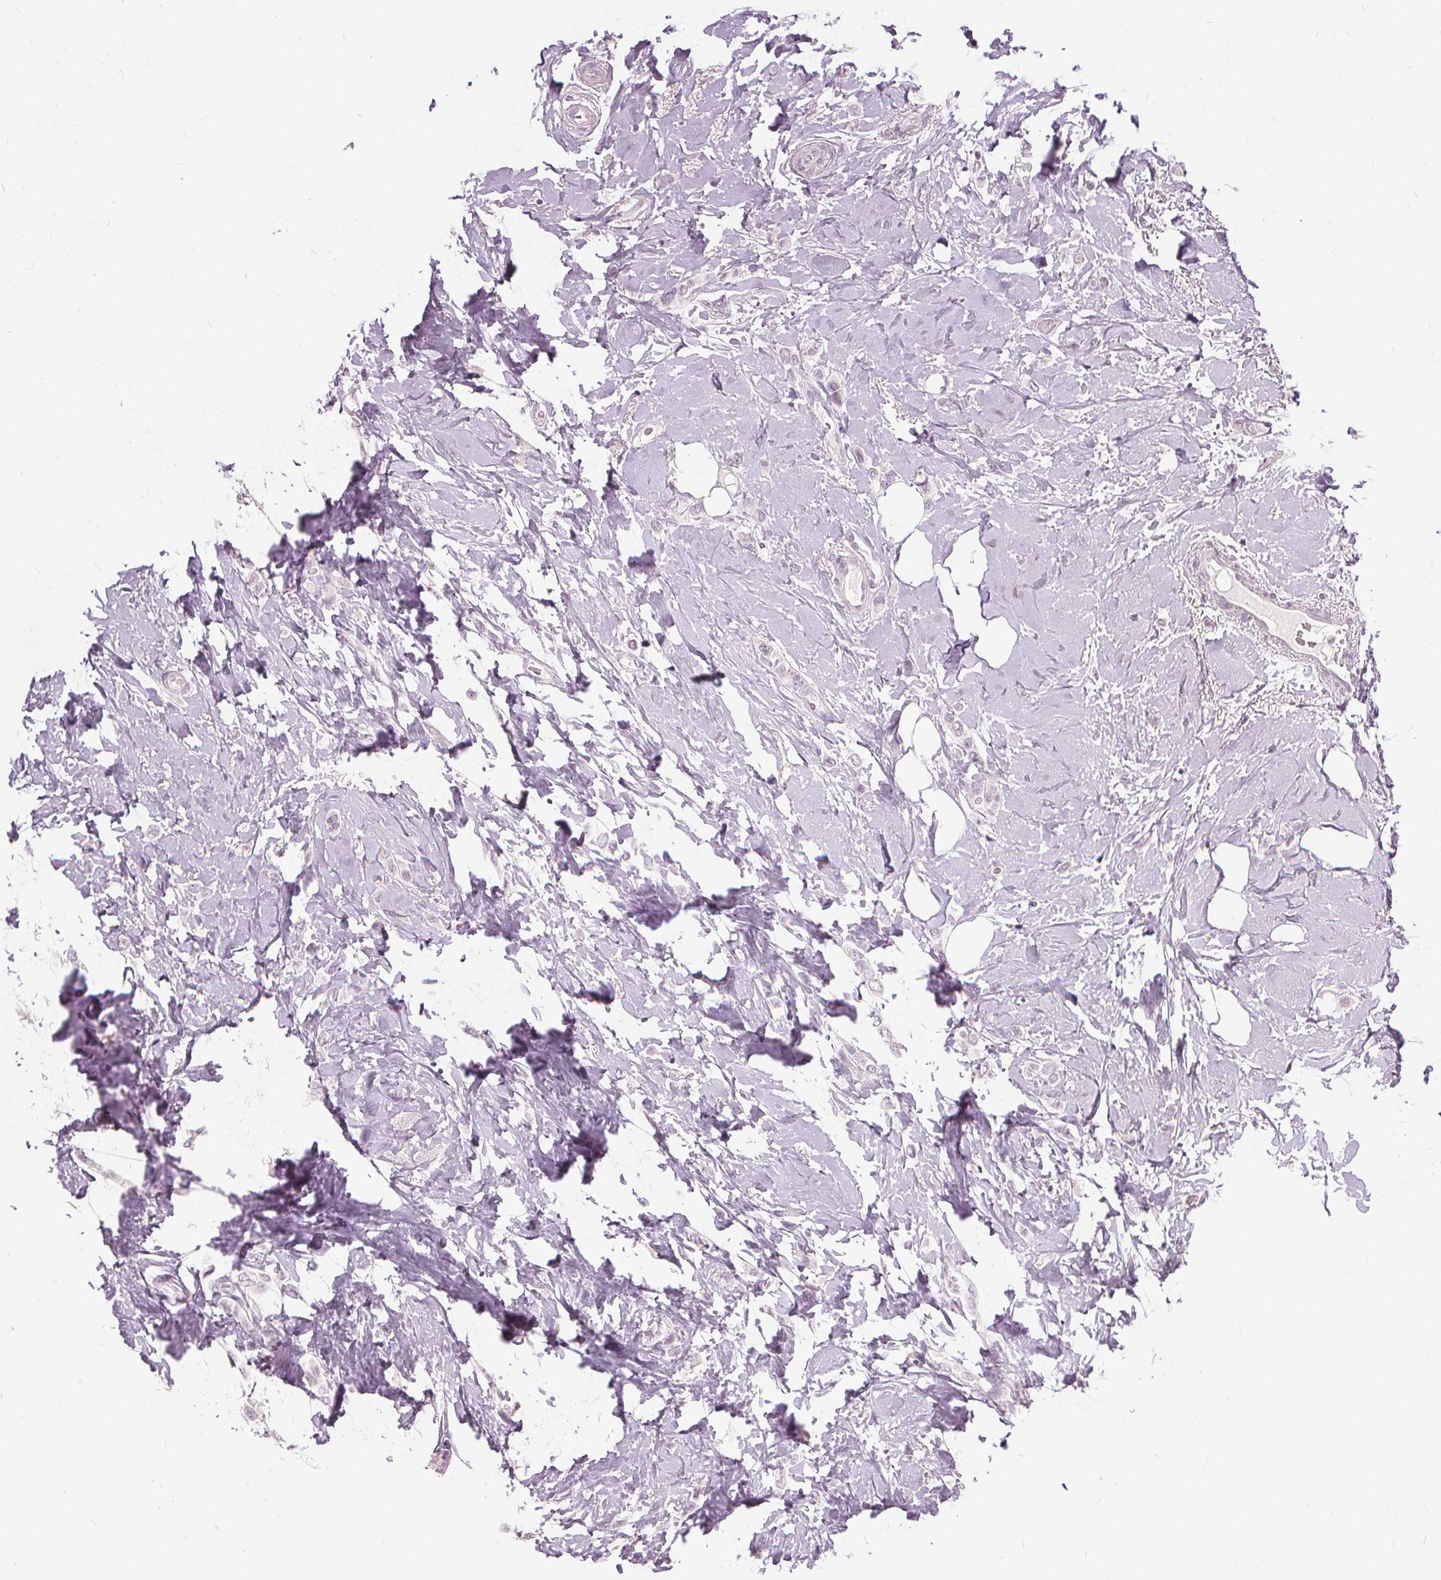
{"staining": {"intensity": "negative", "quantity": "none", "location": "none"}, "tissue": "breast cancer", "cell_type": "Tumor cells", "image_type": "cancer", "snomed": [{"axis": "morphology", "description": "Lobular carcinoma"}, {"axis": "topography", "description": "Breast"}], "caption": "There is no significant staining in tumor cells of breast cancer.", "gene": "SFTPD", "patient": {"sex": "female", "age": 66}}